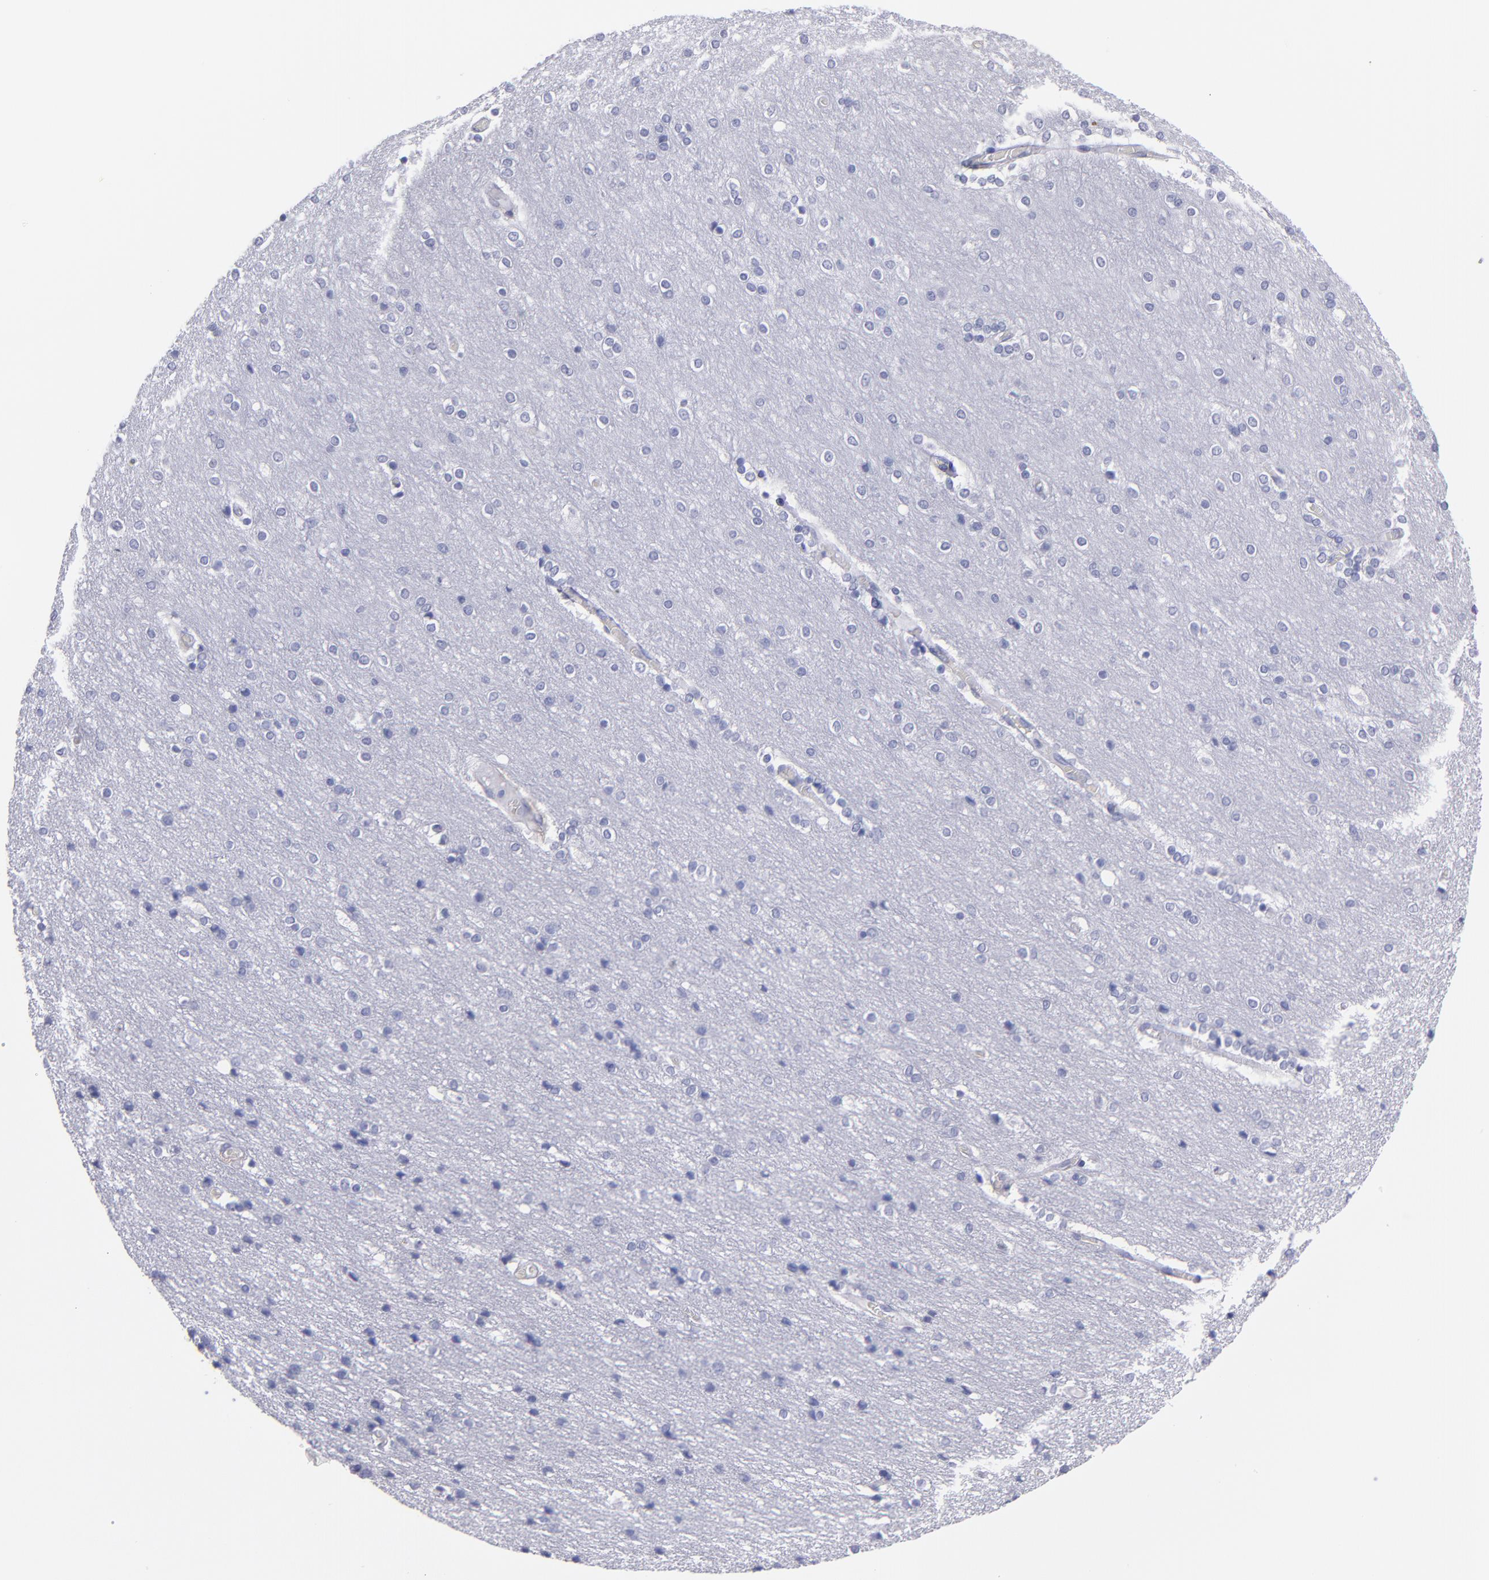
{"staining": {"intensity": "negative", "quantity": "none", "location": "none"}, "tissue": "cerebral cortex", "cell_type": "Endothelial cells", "image_type": "normal", "snomed": [{"axis": "morphology", "description": "Normal tissue, NOS"}, {"axis": "topography", "description": "Cerebral cortex"}], "caption": "DAB (3,3'-diaminobenzidine) immunohistochemical staining of benign human cerebral cortex exhibits no significant staining in endothelial cells. The staining is performed using DAB (3,3'-diaminobenzidine) brown chromogen with nuclei counter-stained in using hematoxylin.", "gene": "MB", "patient": {"sex": "female", "age": 54}}